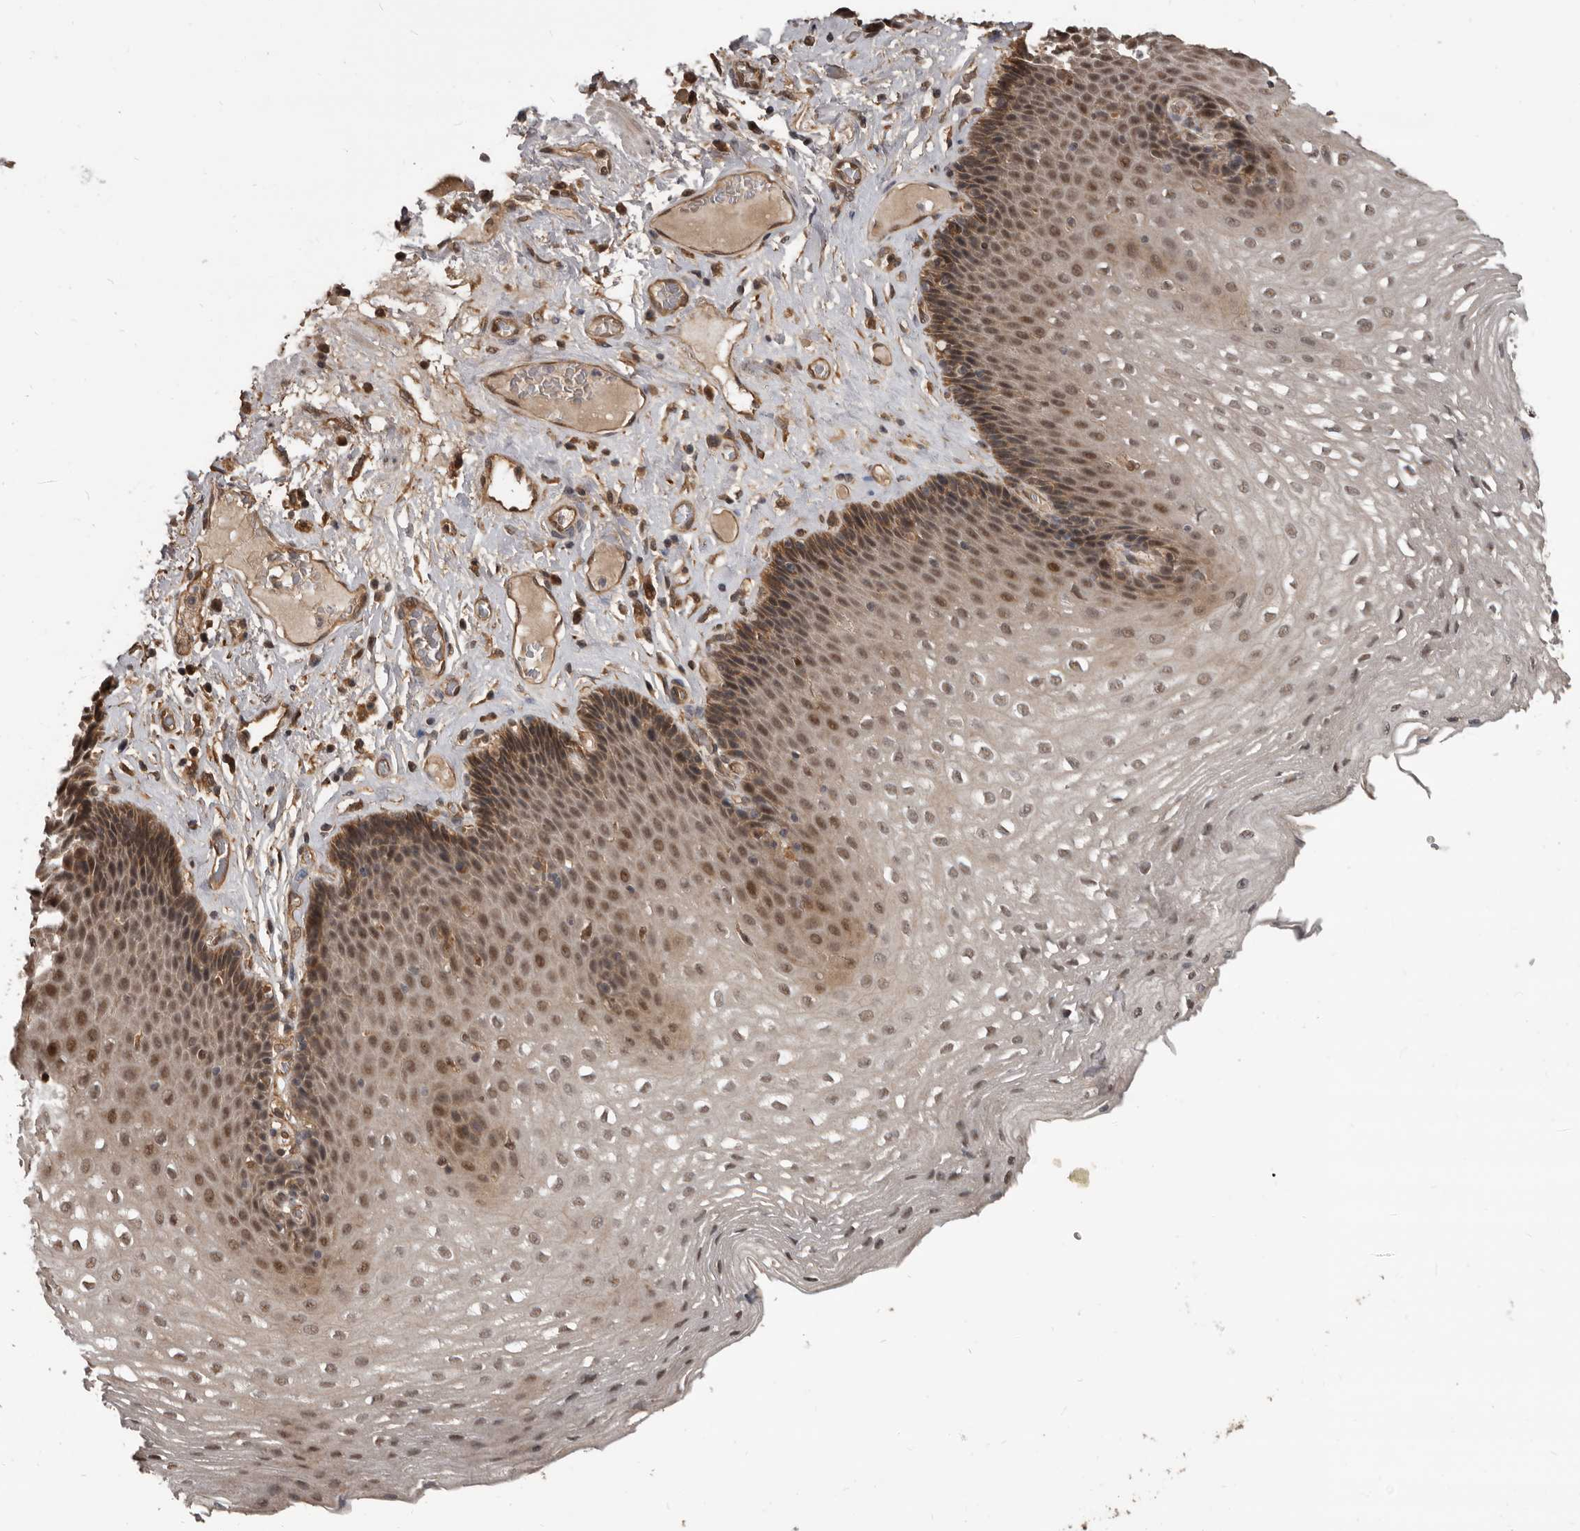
{"staining": {"intensity": "moderate", "quantity": ">75%", "location": "cytoplasmic/membranous,nuclear"}, "tissue": "esophagus", "cell_type": "Squamous epithelial cells", "image_type": "normal", "snomed": [{"axis": "morphology", "description": "Normal tissue, NOS"}, {"axis": "topography", "description": "Esophagus"}], "caption": "A brown stain labels moderate cytoplasmic/membranous,nuclear positivity of a protein in squamous epithelial cells of unremarkable esophagus.", "gene": "AHR", "patient": {"sex": "female", "age": 66}}